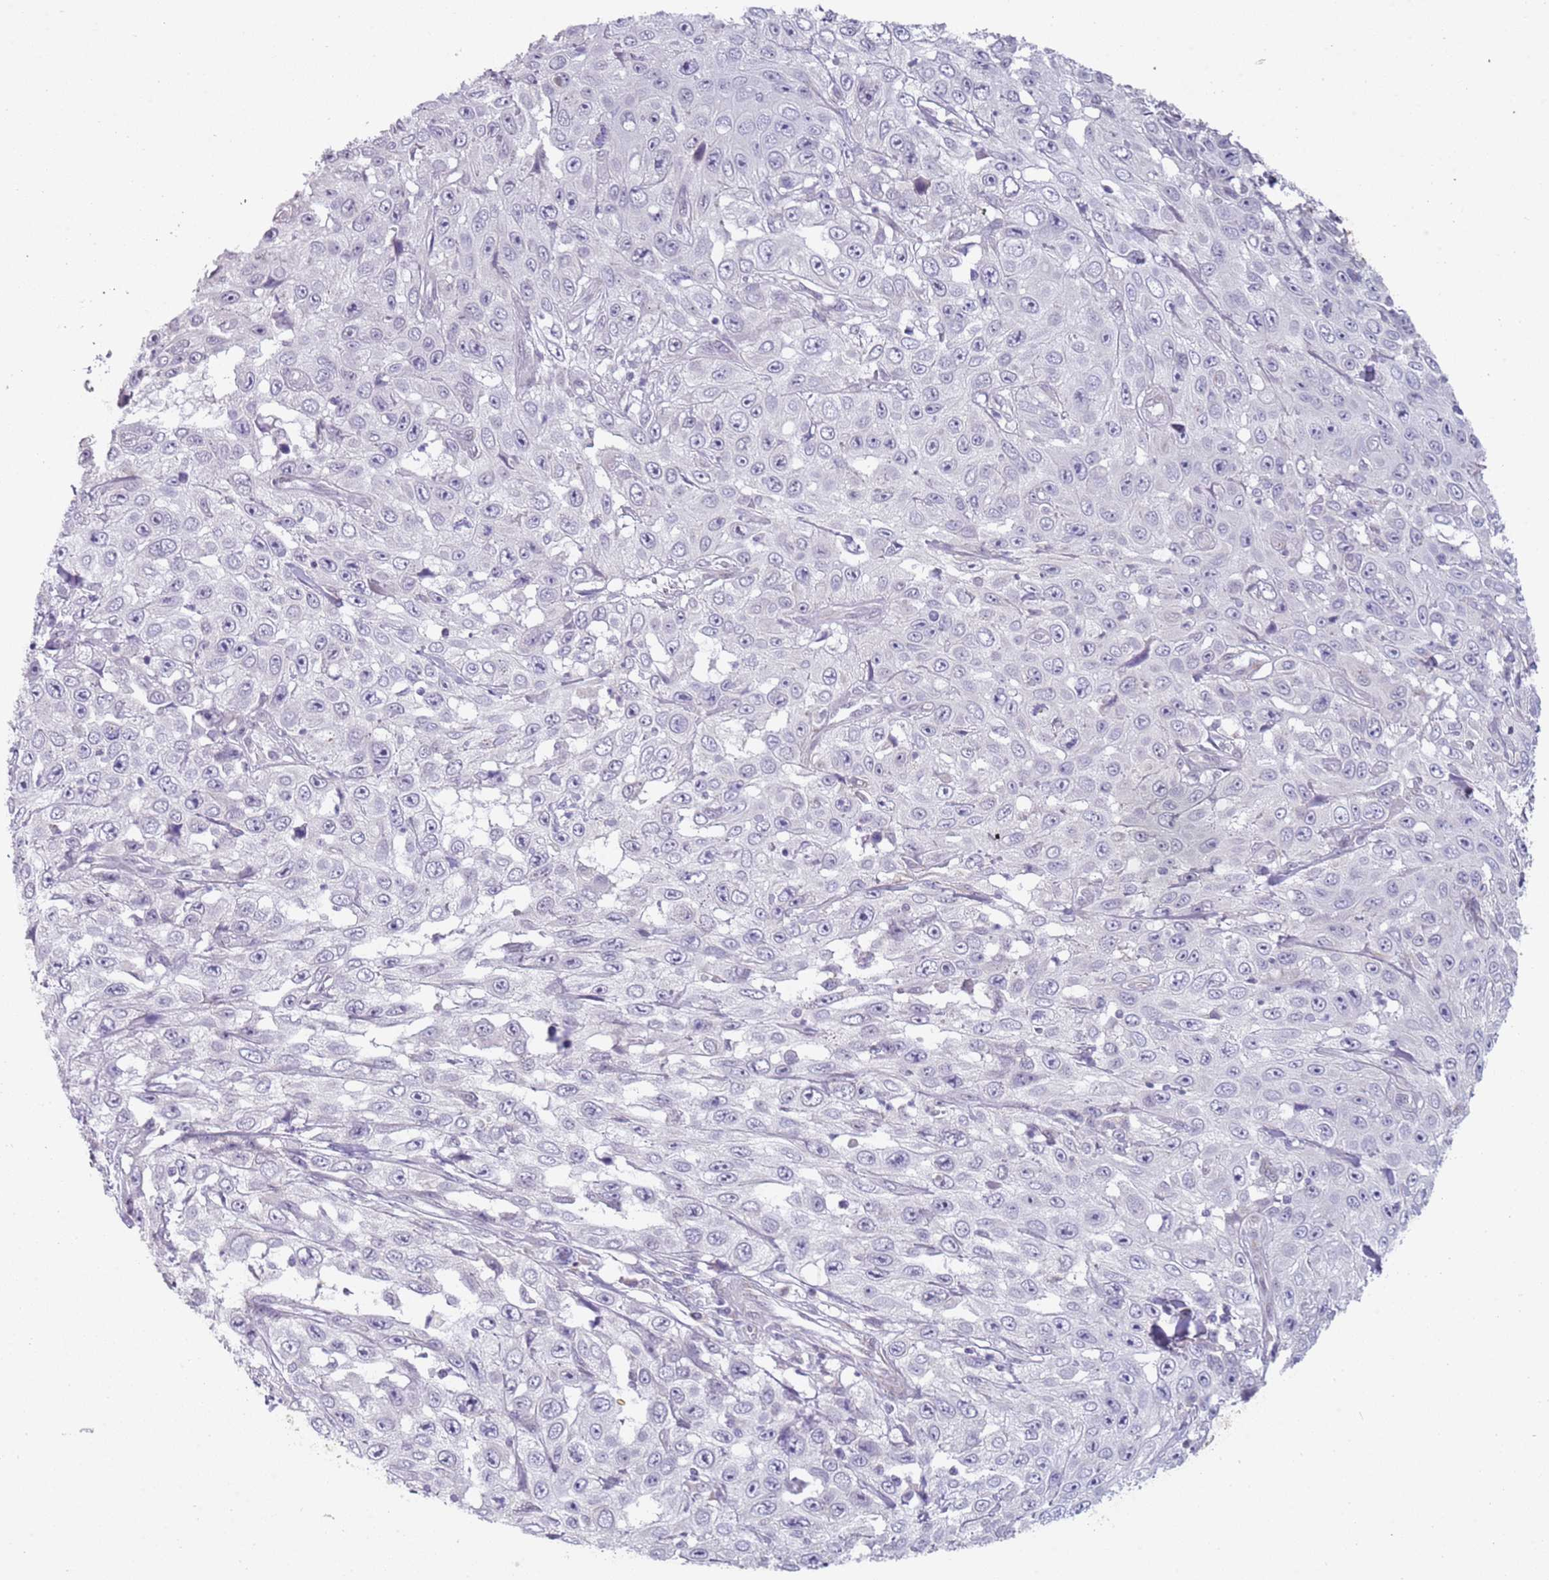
{"staining": {"intensity": "negative", "quantity": "none", "location": "none"}, "tissue": "skin cancer", "cell_type": "Tumor cells", "image_type": "cancer", "snomed": [{"axis": "morphology", "description": "Squamous cell carcinoma, NOS"}, {"axis": "topography", "description": "Skin"}], "caption": "Histopathology image shows no significant protein staining in tumor cells of skin cancer (squamous cell carcinoma).", "gene": "NBPF3", "patient": {"sex": "male", "age": 82}}